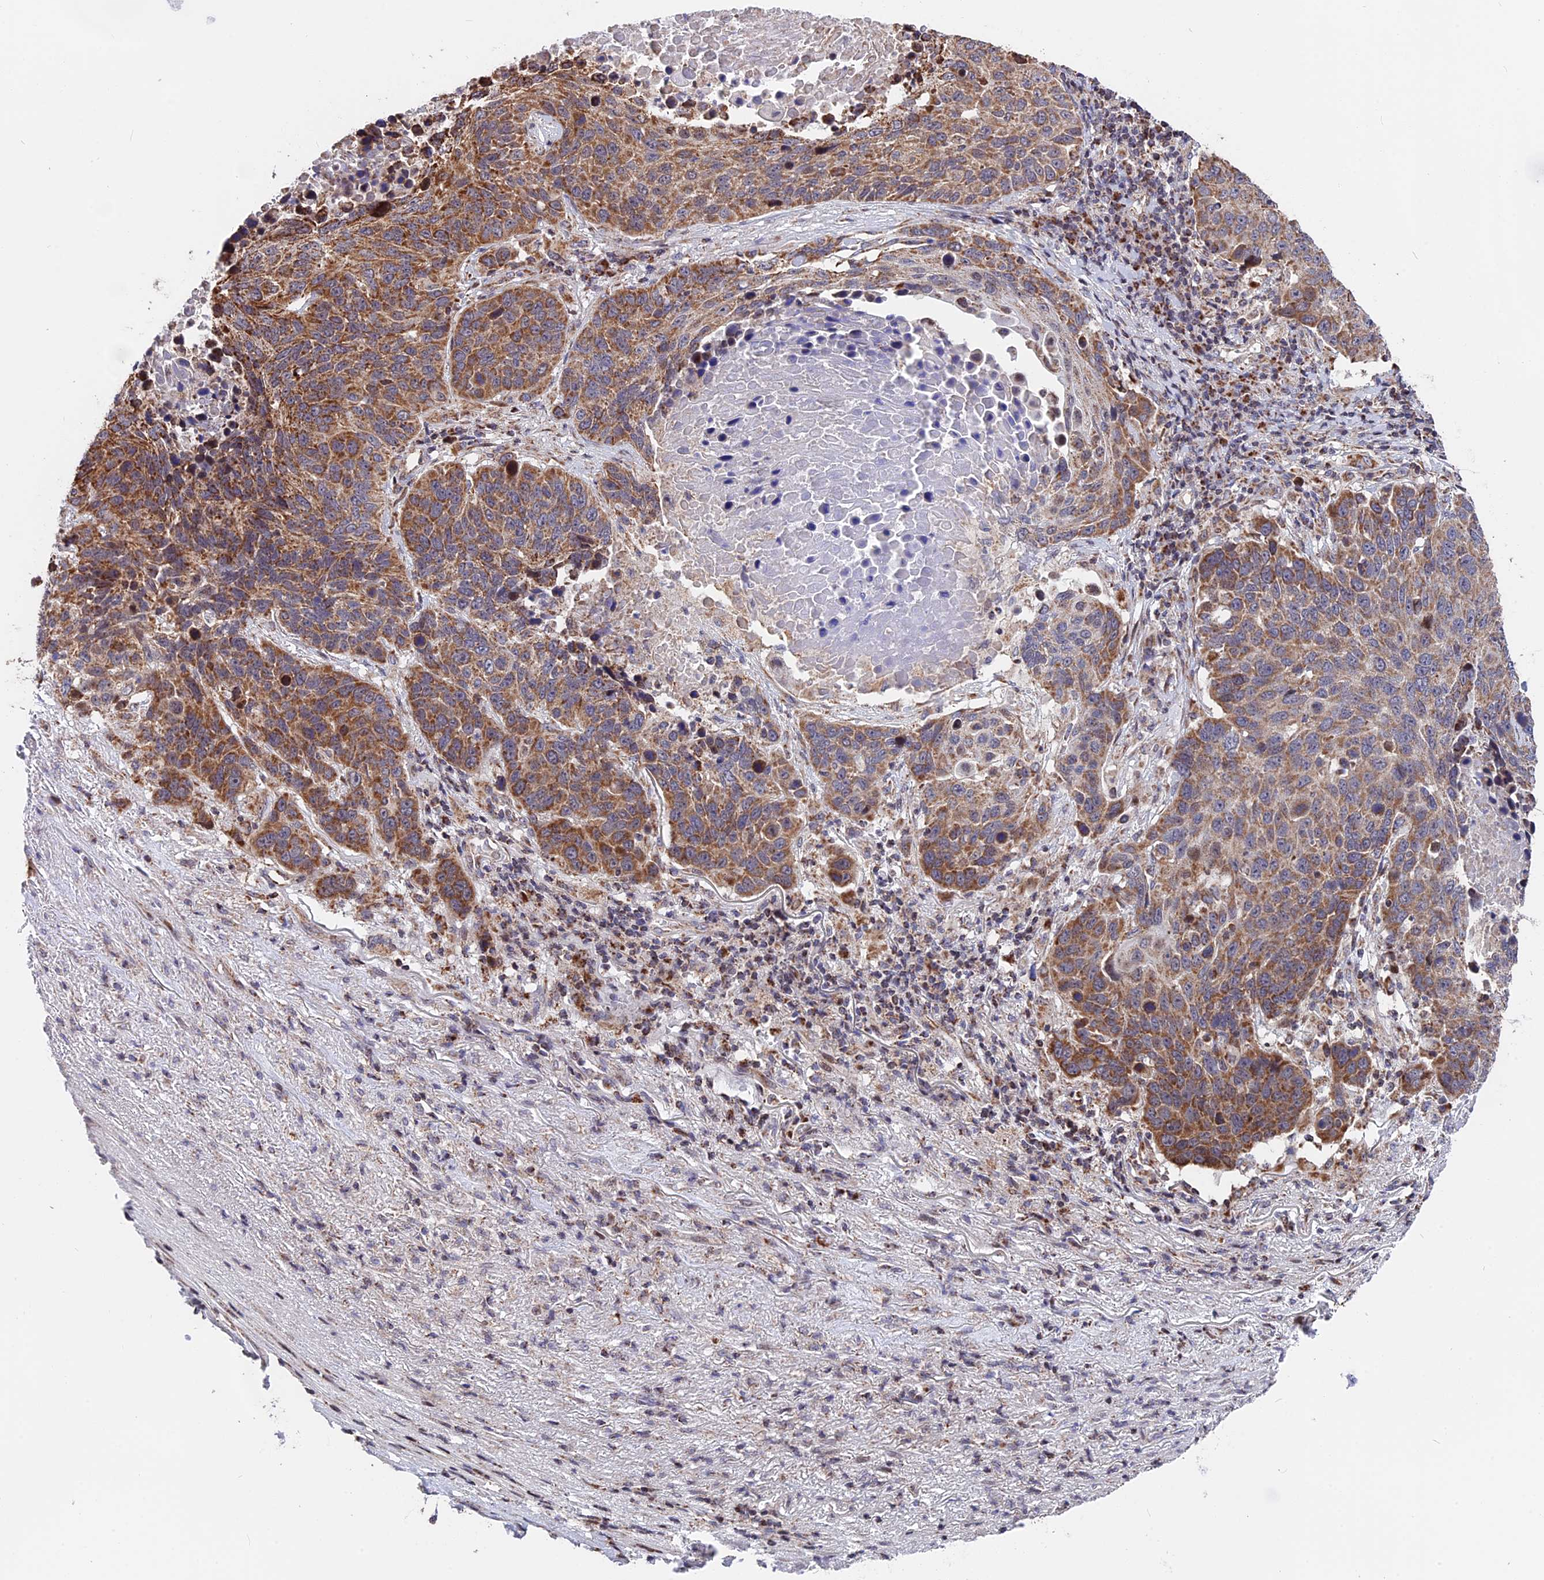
{"staining": {"intensity": "moderate", "quantity": ">75%", "location": "cytoplasmic/membranous"}, "tissue": "lung cancer", "cell_type": "Tumor cells", "image_type": "cancer", "snomed": [{"axis": "morphology", "description": "Normal tissue, NOS"}, {"axis": "morphology", "description": "Squamous cell carcinoma, NOS"}, {"axis": "topography", "description": "Lymph node"}, {"axis": "topography", "description": "Lung"}], "caption": "Human lung cancer (squamous cell carcinoma) stained with a protein marker demonstrates moderate staining in tumor cells.", "gene": "FAM174C", "patient": {"sex": "male", "age": 66}}